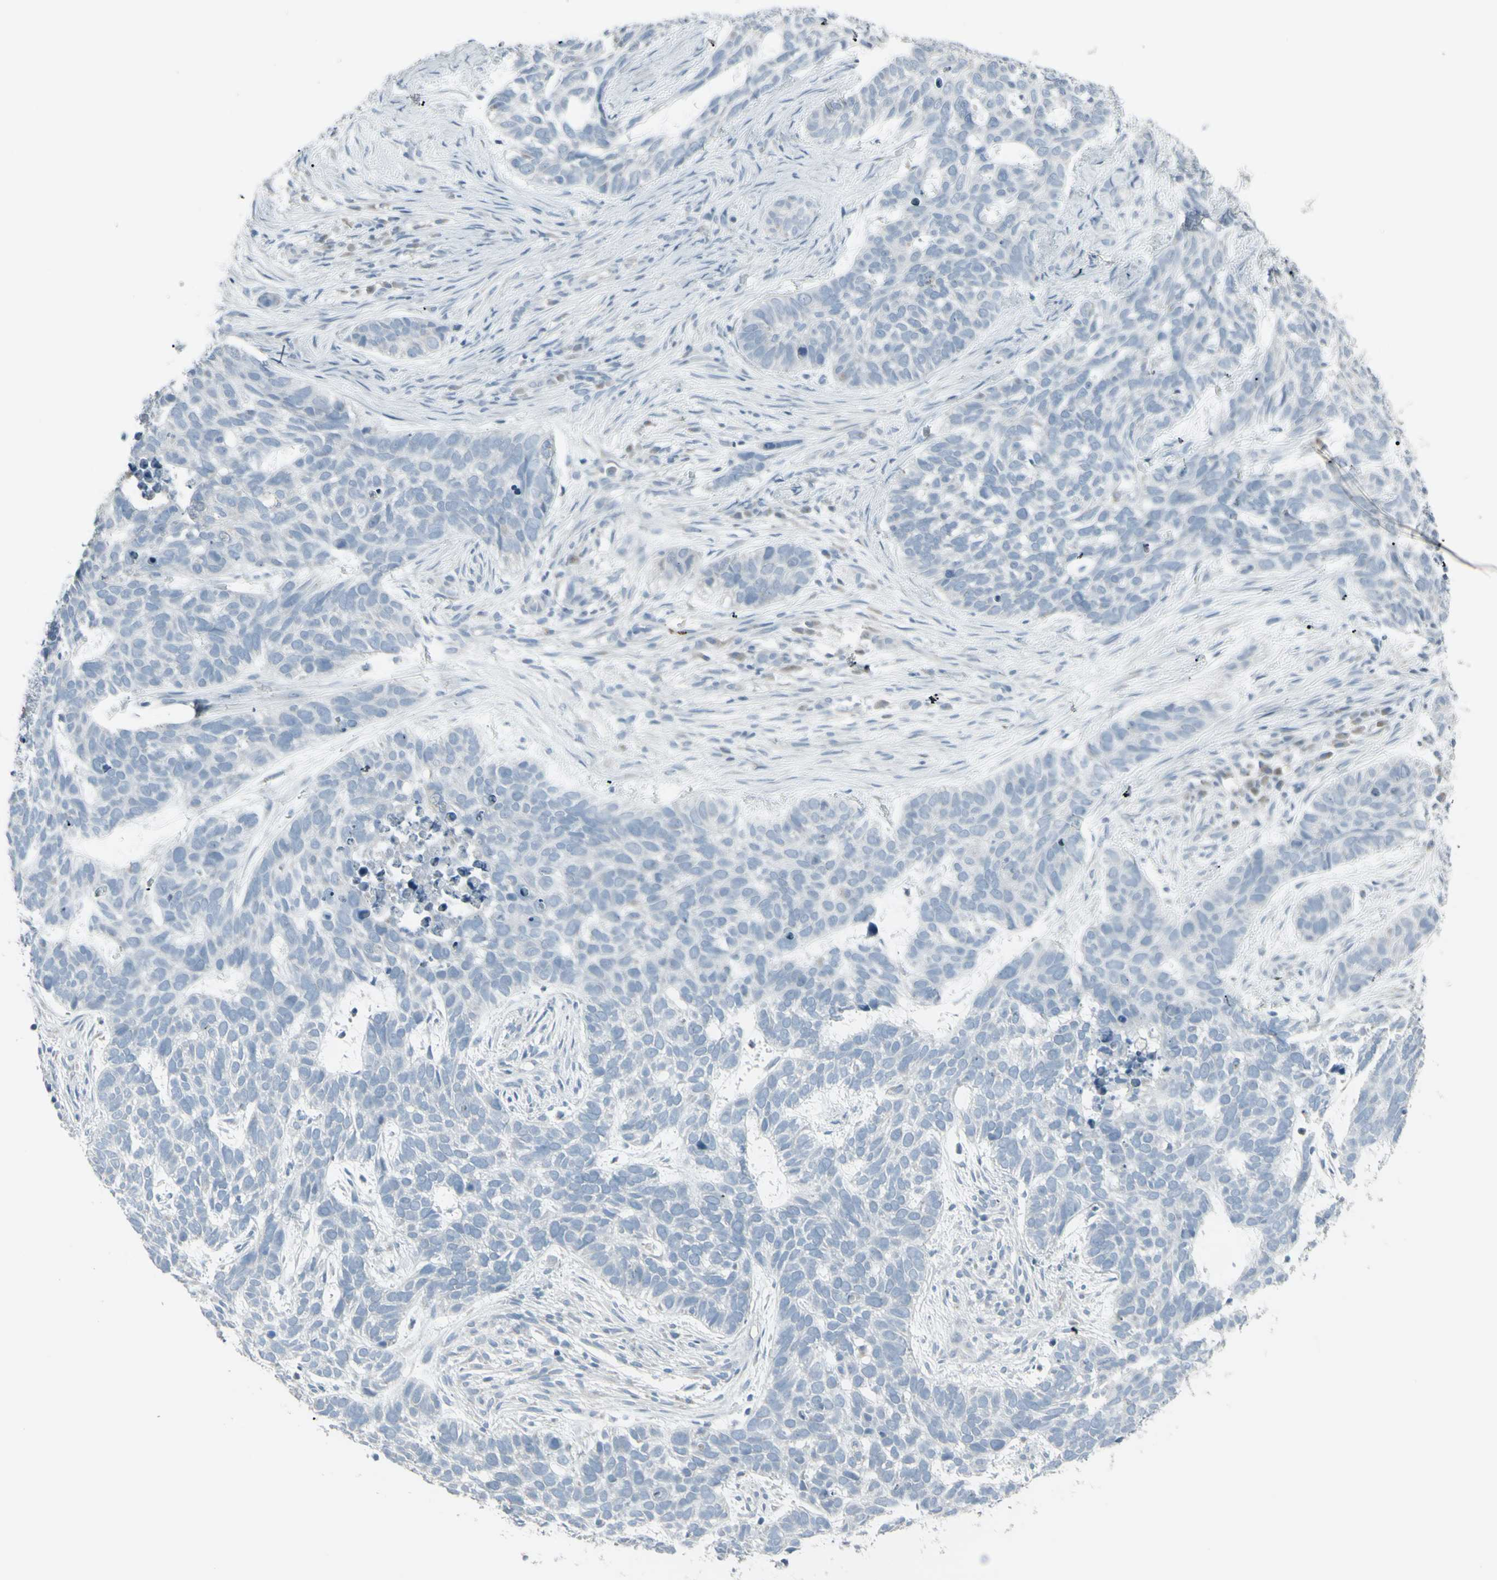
{"staining": {"intensity": "negative", "quantity": "none", "location": "none"}, "tissue": "skin cancer", "cell_type": "Tumor cells", "image_type": "cancer", "snomed": [{"axis": "morphology", "description": "Basal cell carcinoma"}, {"axis": "topography", "description": "Skin"}], "caption": "Immunohistochemistry (IHC) micrograph of neoplastic tissue: human basal cell carcinoma (skin) stained with DAB (3,3'-diaminobenzidine) shows no significant protein staining in tumor cells.", "gene": "CD79B", "patient": {"sex": "male", "age": 87}}